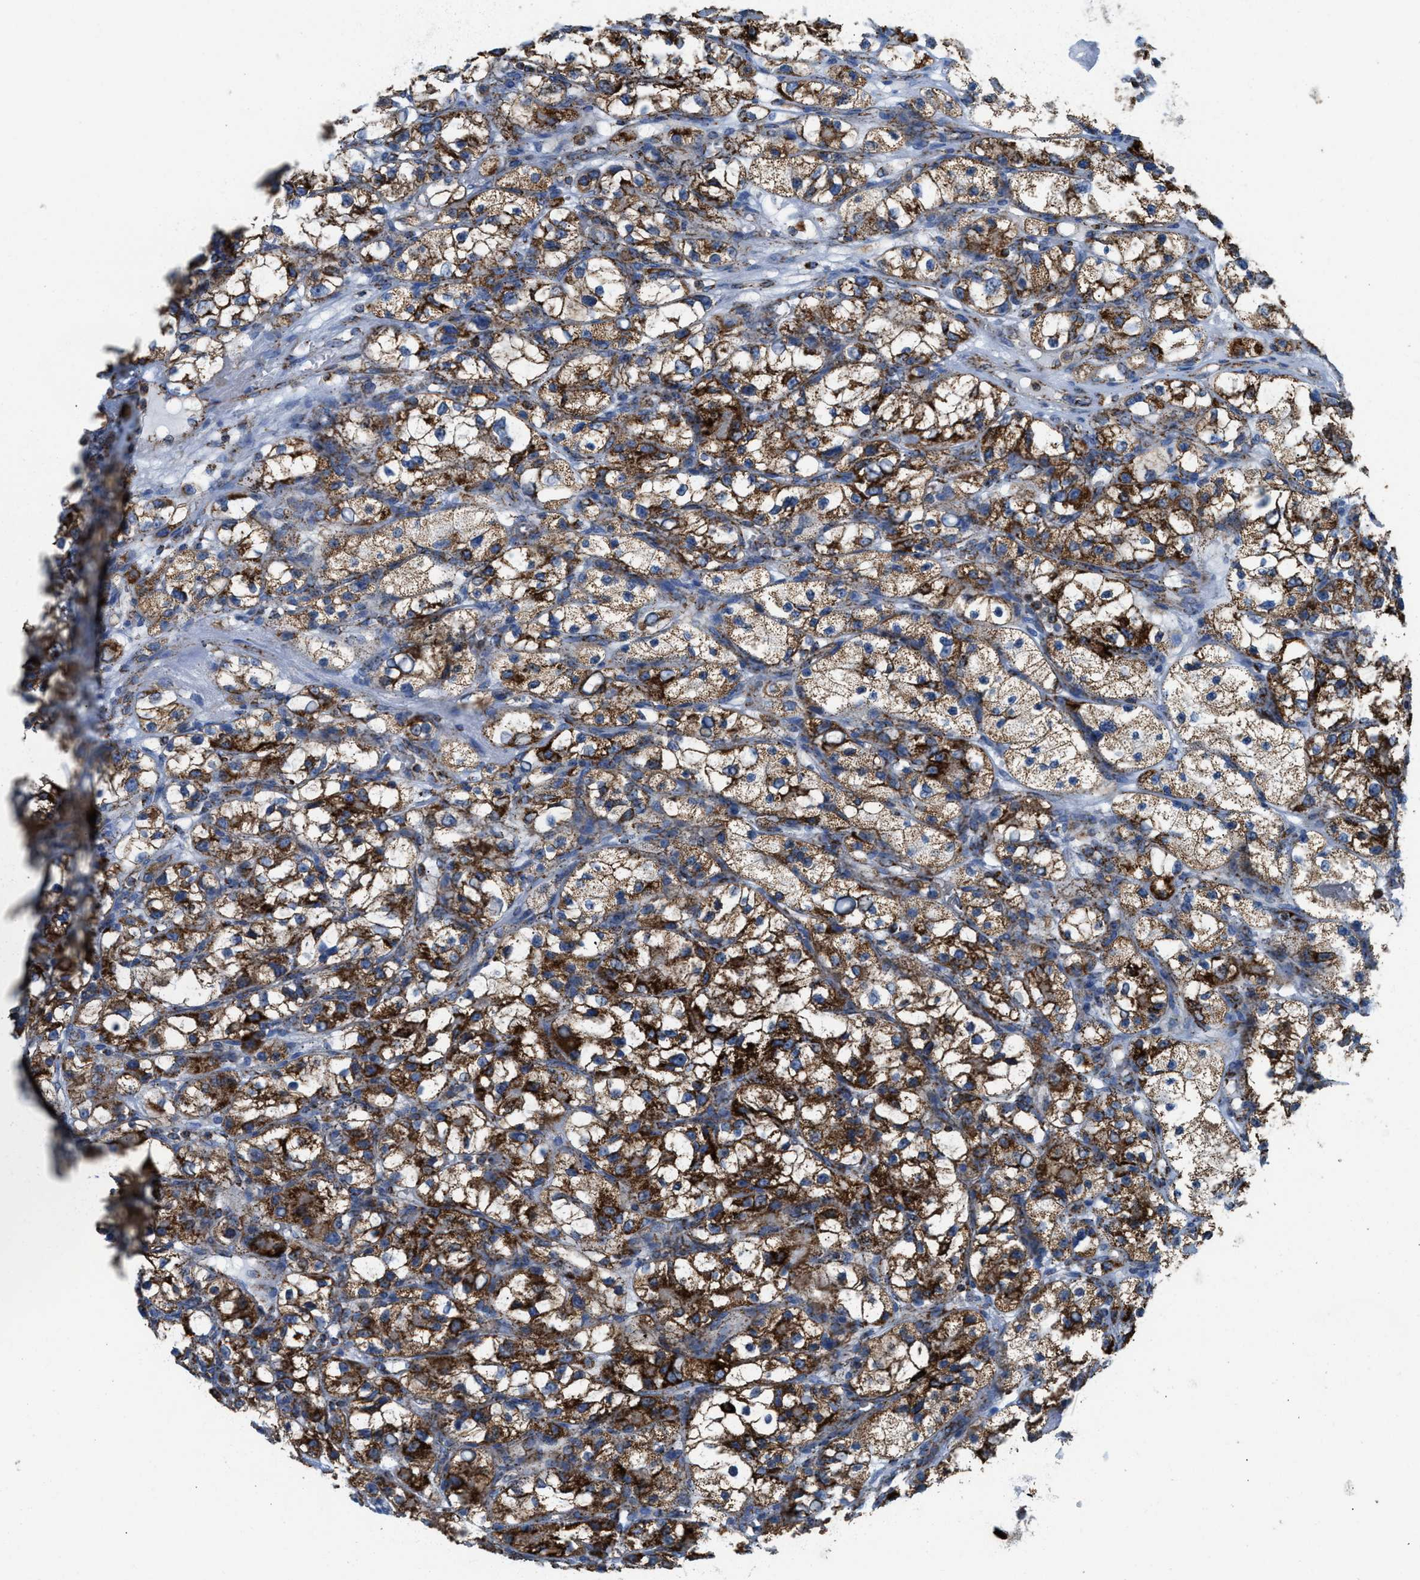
{"staining": {"intensity": "strong", "quantity": ">75%", "location": "cytoplasmic/membranous"}, "tissue": "renal cancer", "cell_type": "Tumor cells", "image_type": "cancer", "snomed": [{"axis": "morphology", "description": "Adenocarcinoma, NOS"}, {"axis": "topography", "description": "Kidney"}], "caption": "A photomicrograph of human renal adenocarcinoma stained for a protein exhibits strong cytoplasmic/membranous brown staining in tumor cells. Ihc stains the protein in brown and the nuclei are stained blue.", "gene": "ECHS1", "patient": {"sex": "female", "age": 57}}